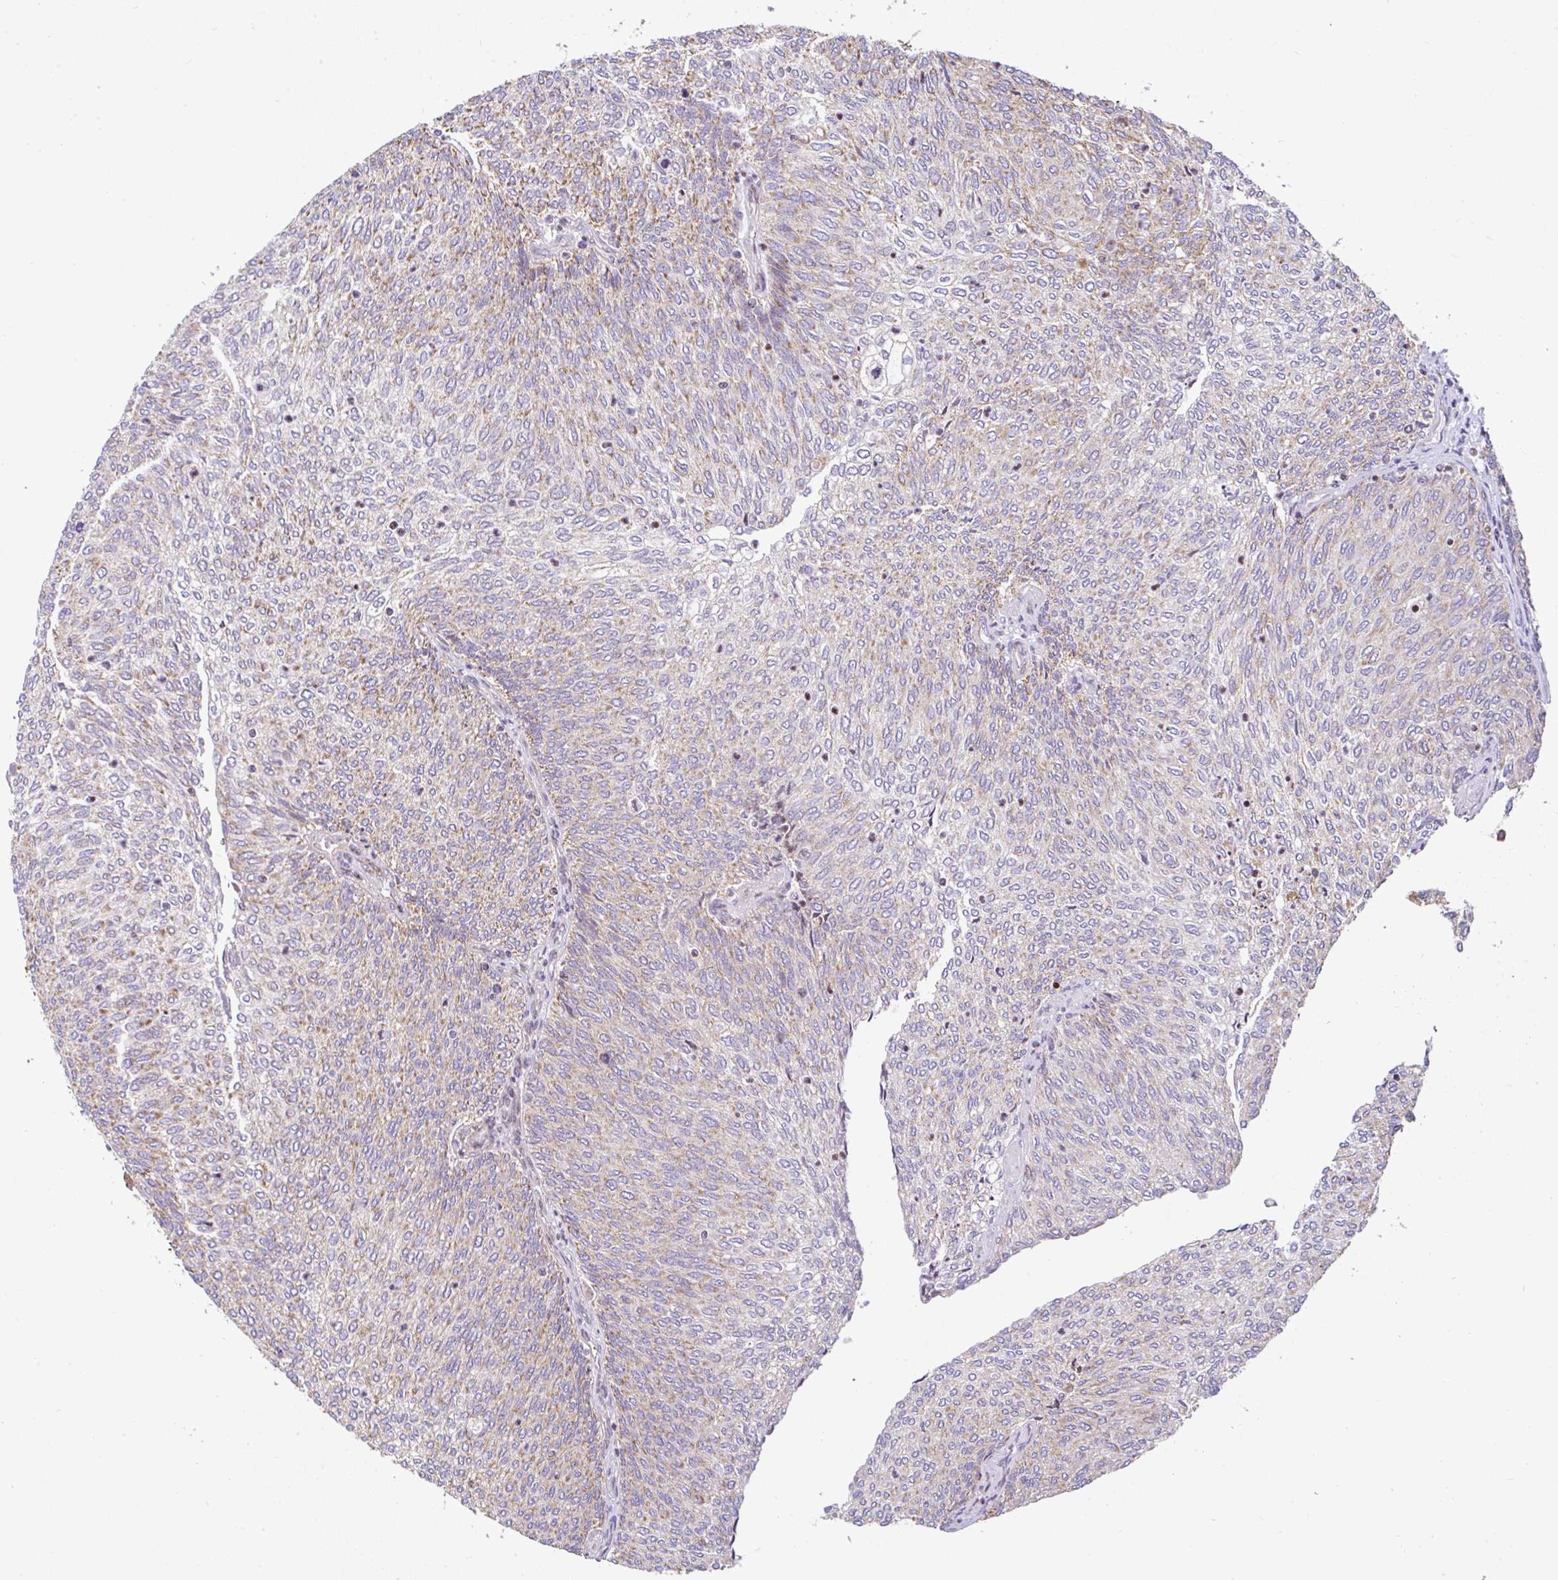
{"staining": {"intensity": "moderate", "quantity": "25%-75%", "location": "cytoplasmic/membranous"}, "tissue": "urothelial cancer", "cell_type": "Tumor cells", "image_type": "cancer", "snomed": [{"axis": "morphology", "description": "Urothelial carcinoma, High grade"}, {"axis": "topography", "description": "Urinary bladder"}], "caption": "Urothelial cancer stained for a protein (brown) demonstrates moderate cytoplasmic/membranous positive expression in approximately 25%-75% of tumor cells.", "gene": "FIGNL1", "patient": {"sex": "female", "age": 79}}